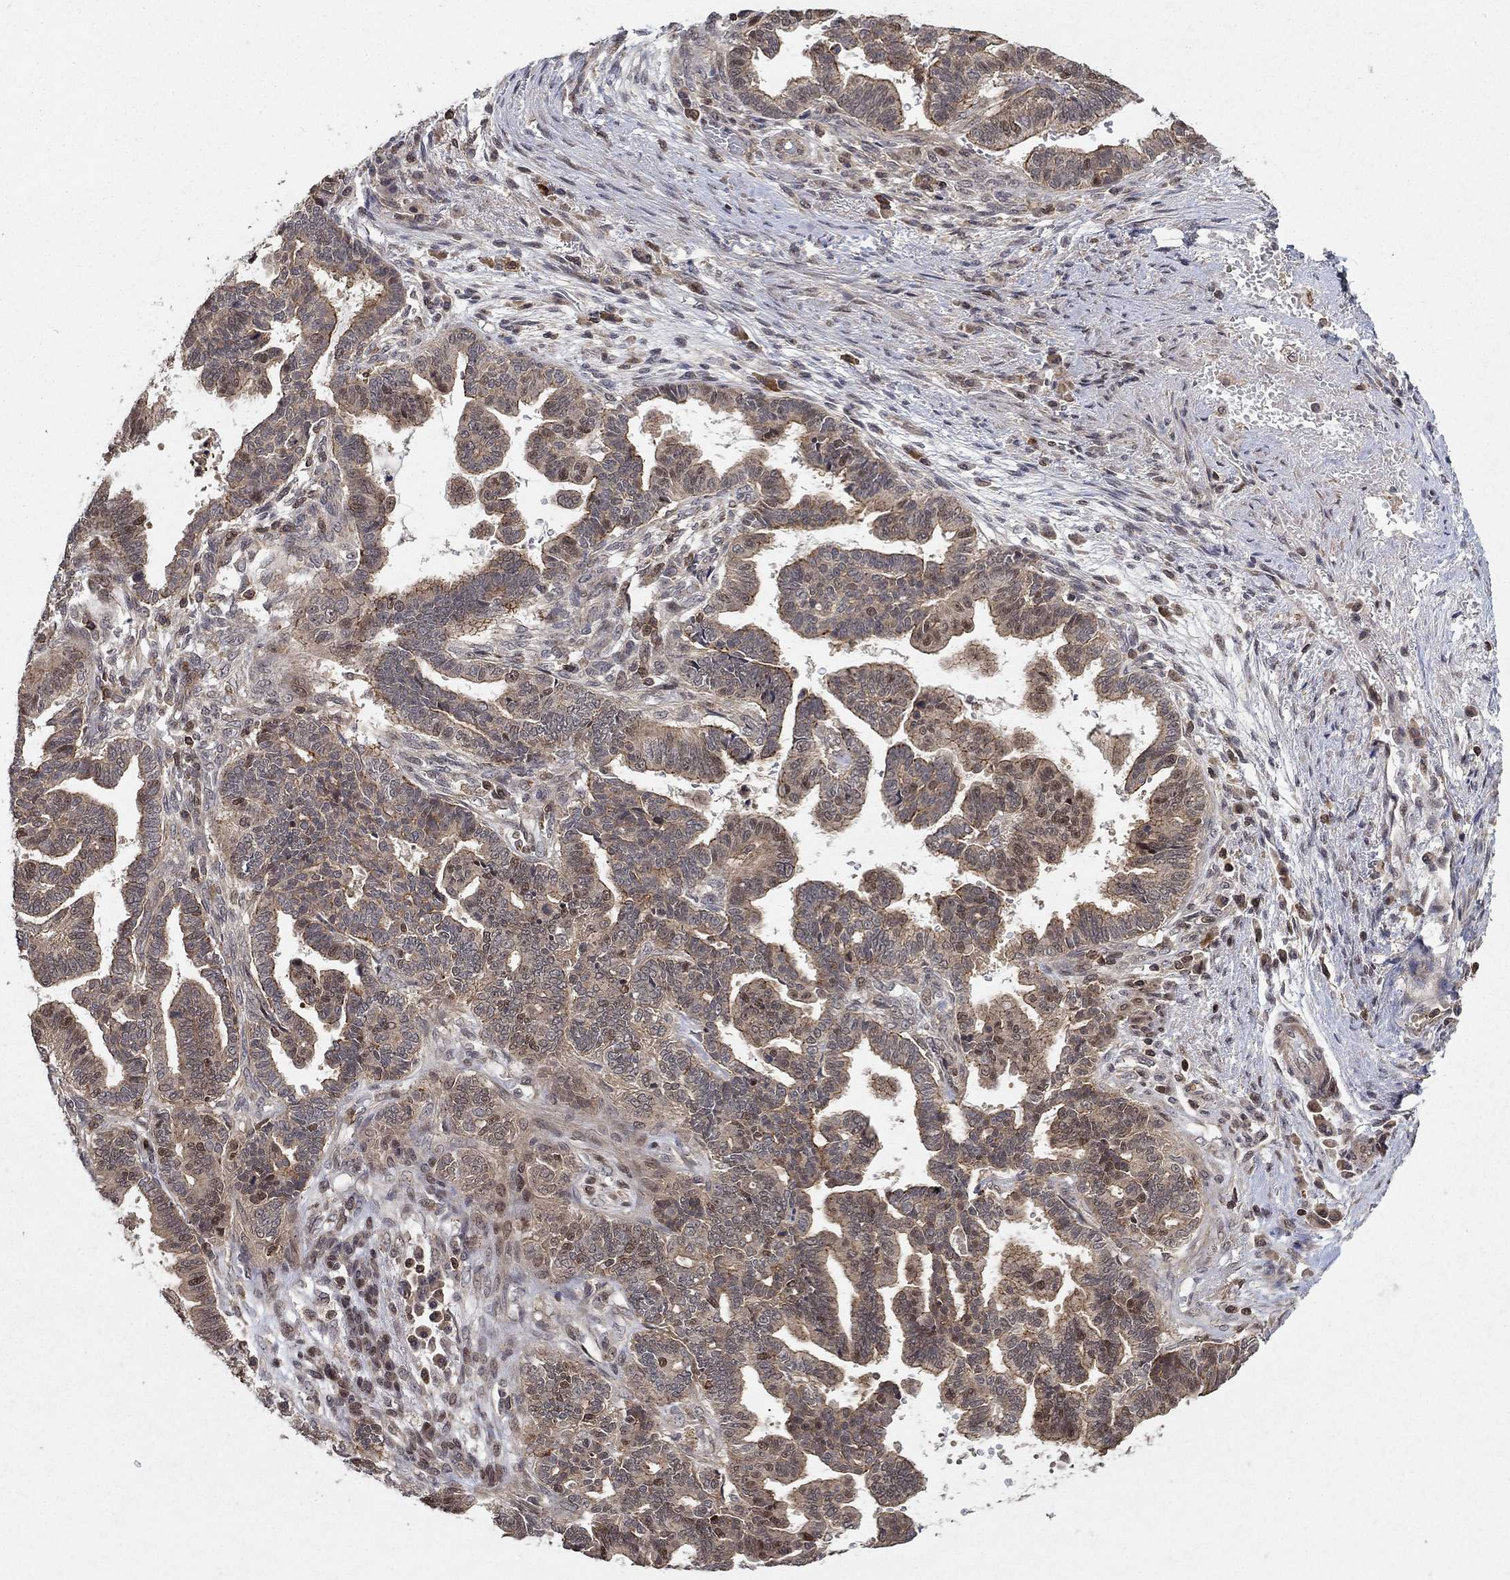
{"staining": {"intensity": "weak", "quantity": "25%-75%", "location": "cytoplasmic/membranous"}, "tissue": "stomach cancer", "cell_type": "Tumor cells", "image_type": "cancer", "snomed": [{"axis": "morphology", "description": "Adenocarcinoma, NOS"}, {"axis": "topography", "description": "Stomach"}], "caption": "Human adenocarcinoma (stomach) stained with a brown dye reveals weak cytoplasmic/membranous positive positivity in approximately 25%-75% of tumor cells.", "gene": "CCDC66", "patient": {"sex": "male", "age": 83}}